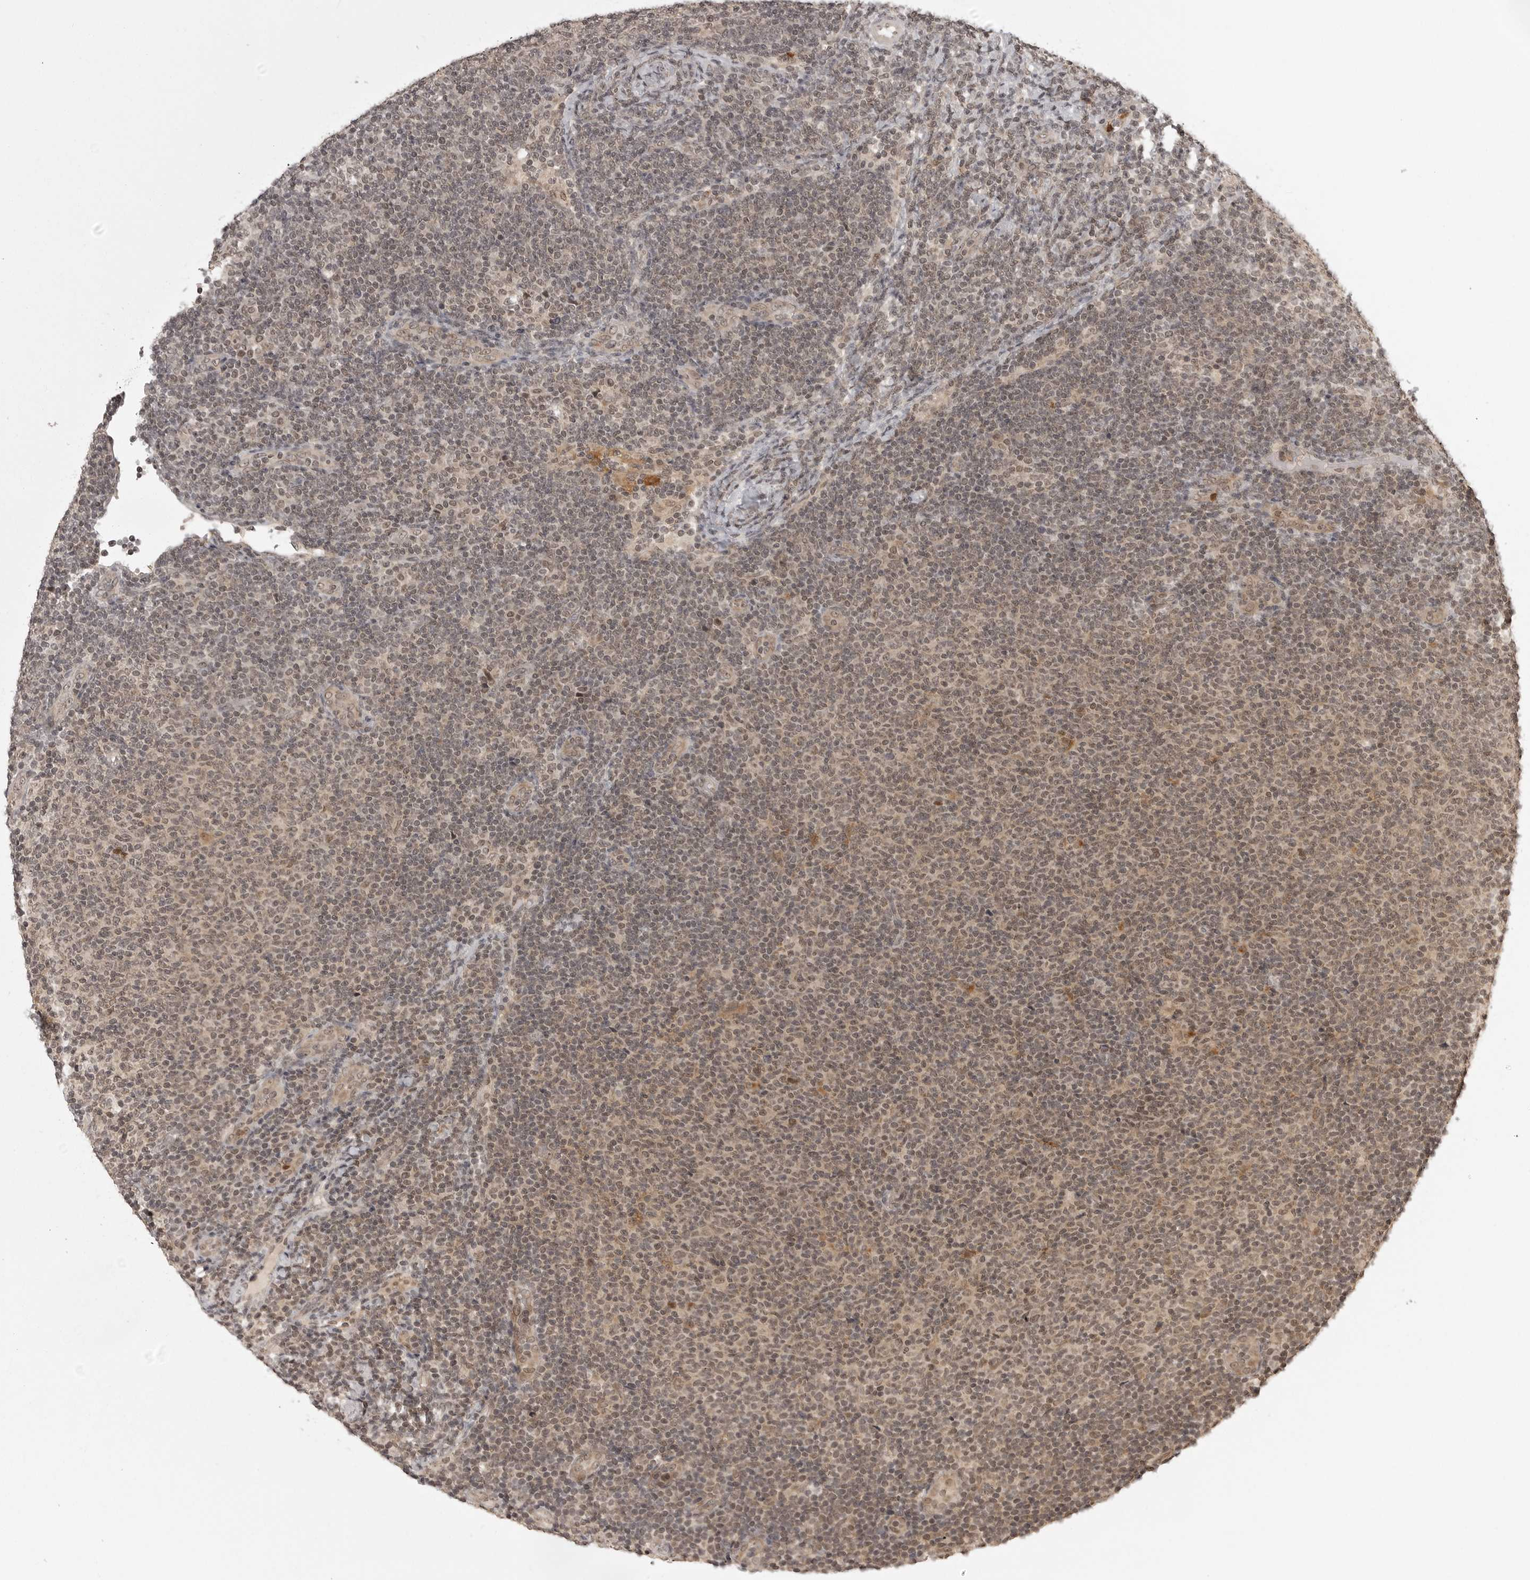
{"staining": {"intensity": "weak", "quantity": ">75%", "location": "cytoplasmic/membranous,nuclear"}, "tissue": "lymphoma", "cell_type": "Tumor cells", "image_type": "cancer", "snomed": [{"axis": "morphology", "description": "Malignant lymphoma, non-Hodgkin's type, Low grade"}, {"axis": "topography", "description": "Lymph node"}], "caption": "Tumor cells demonstrate weak cytoplasmic/membranous and nuclear positivity in about >75% of cells in low-grade malignant lymphoma, non-Hodgkin's type. The staining is performed using DAB brown chromogen to label protein expression. The nuclei are counter-stained blue using hematoxylin.", "gene": "PEG3", "patient": {"sex": "male", "age": 66}}